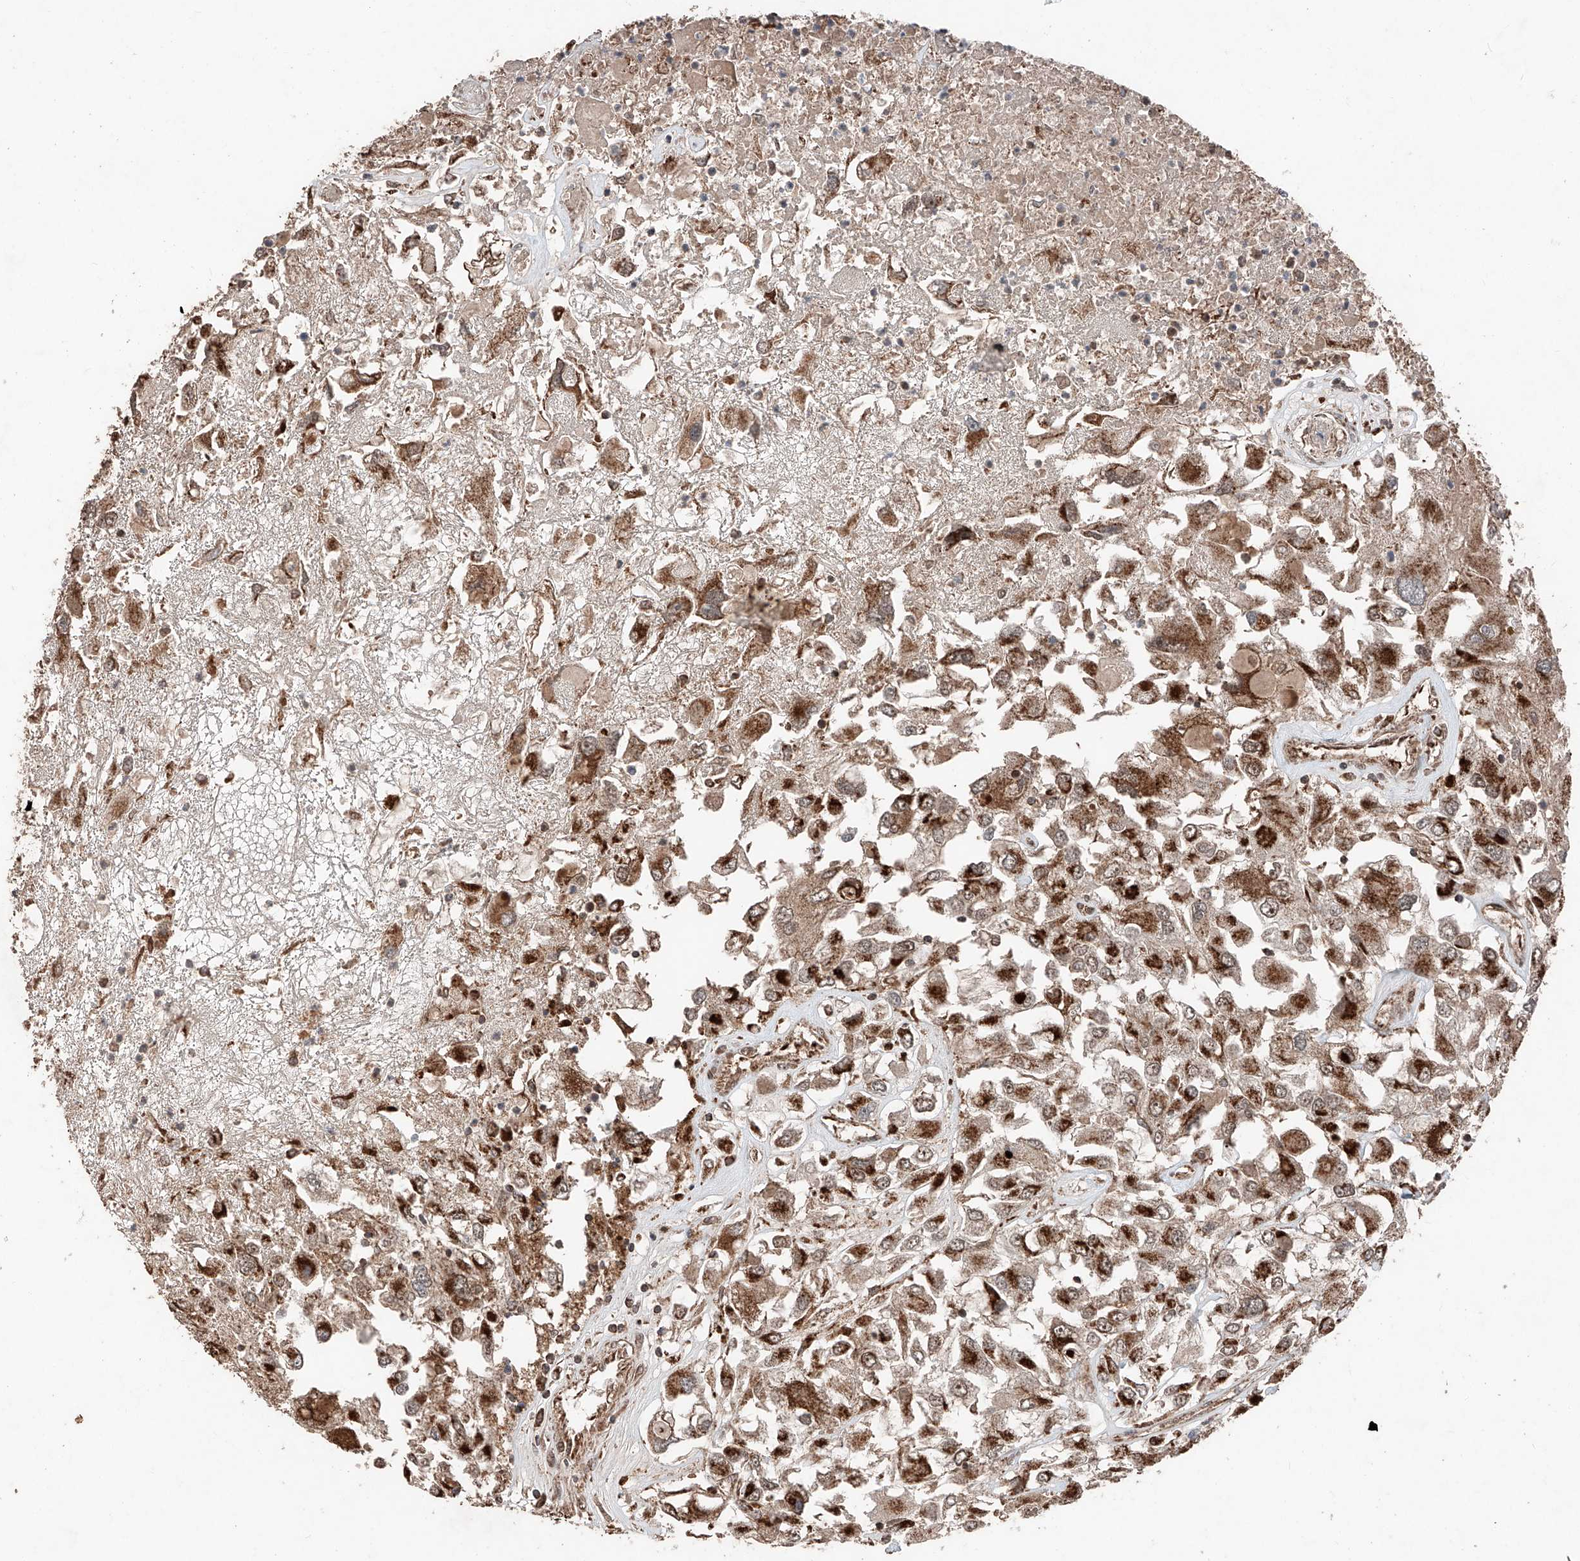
{"staining": {"intensity": "strong", "quantity": ">75%", "location": "cytoplasmic/membranous"}, "tissue": "renal cancer", "cell_type": "Tumor cells", "image_type": "cancer", "snomed": [{"axis": "morphology", "description": "Adenocarcinoma, NOS"}, {"axis": "topography", "description": "Kidney"}], "caption": "Protein analysis of adenocarcinoma (renal) tissue exhibits strong cytoplasmic/membranous expression in about >75% of tumor cells.", "gene": "ZSCAN29", "patient": {"sex": "female", "age": 52}}